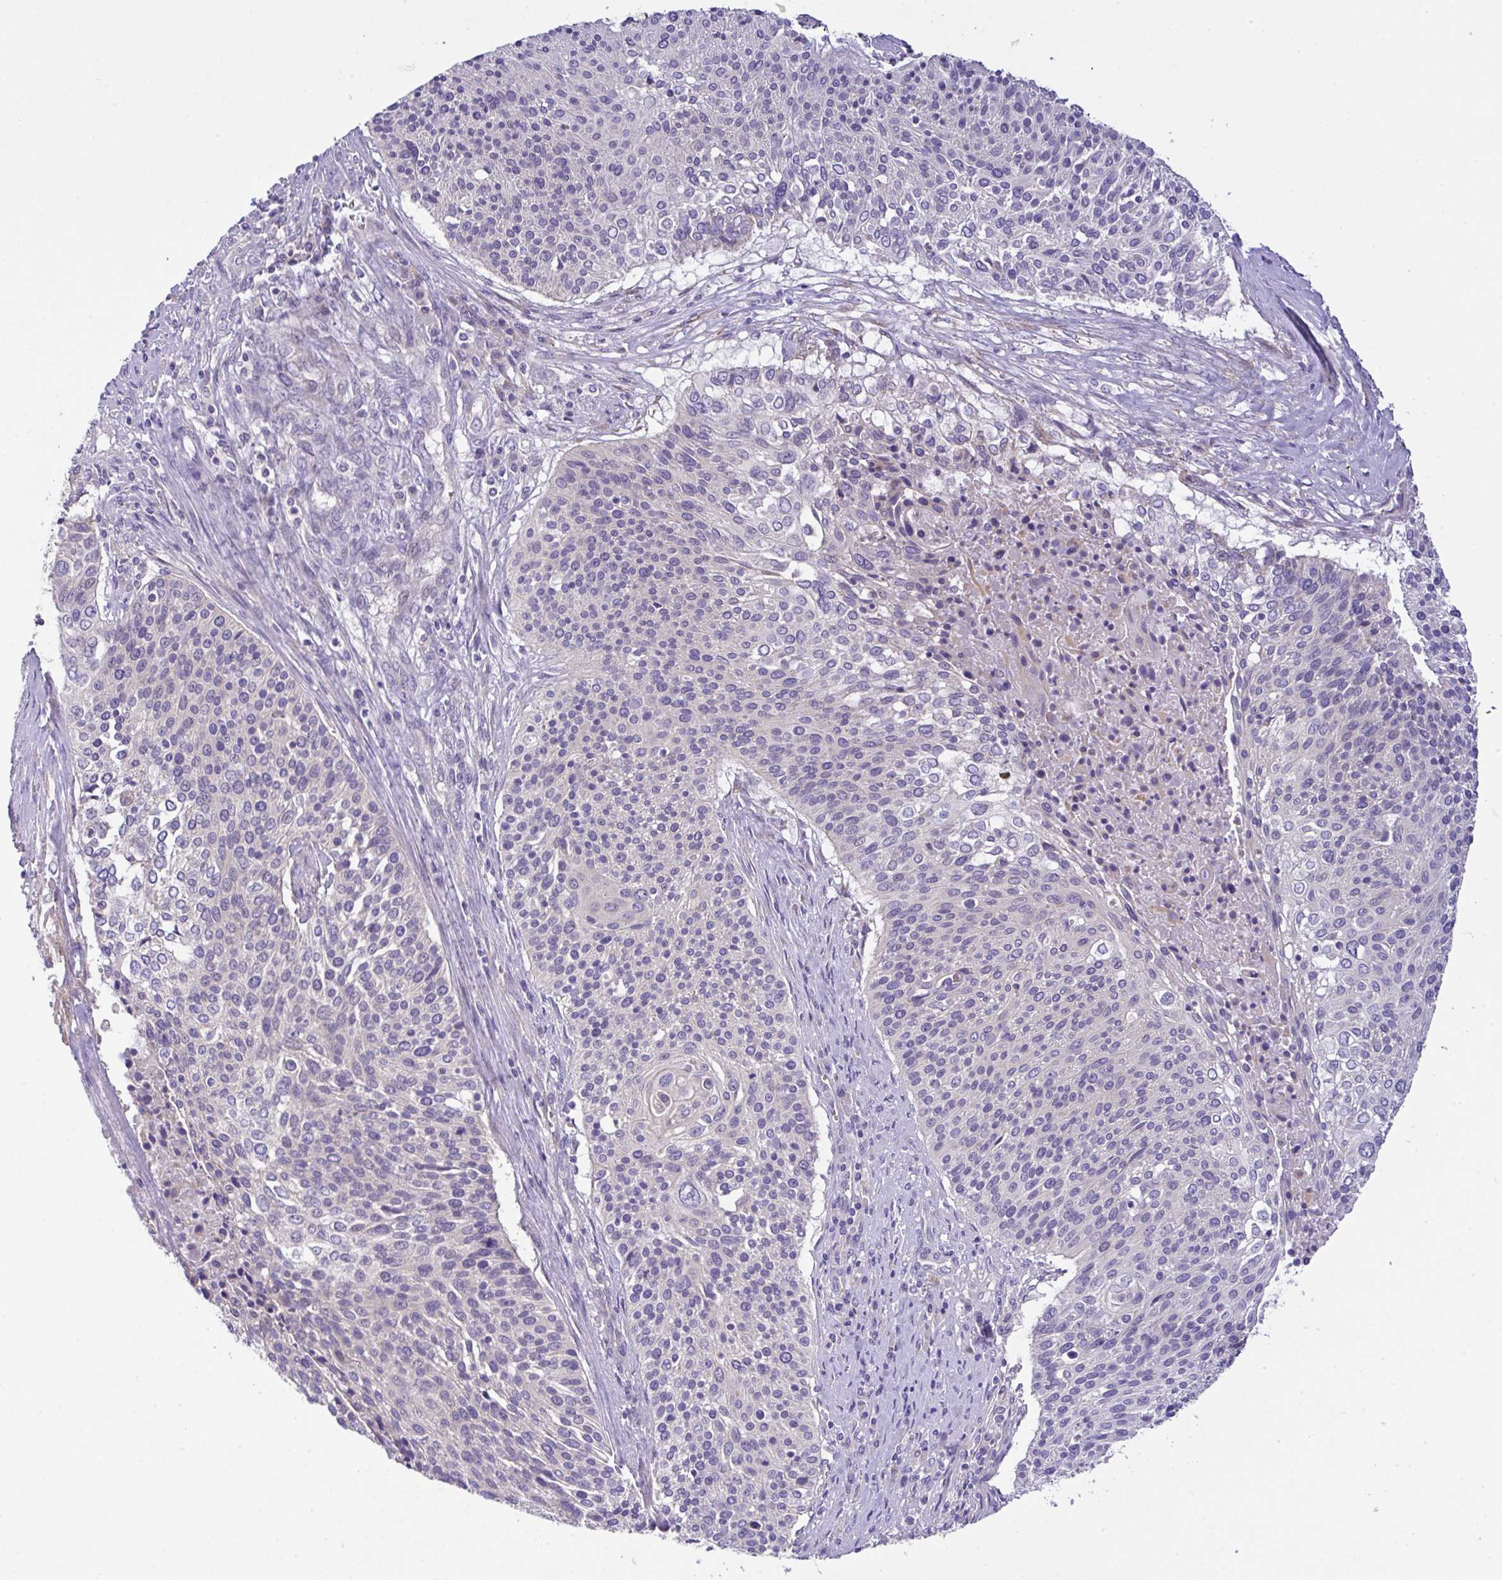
{"staining": {"intensity": "negative", "quantity": "none", "location": "none"}, "tissue": "cervical cancer", "cell_type": "Tumor cells", "image_type": "cancer", "snomed": [{"axis": "morphology", "description": "Squamous cell carcinoma, NOS"}, {"axis": "topography", "description": "Cervix"}], "caption": "Tumor cells show no significant staining in cervical cancer.", "gene": "EPN3", "patient": {"sex": "female", "age": 31}}